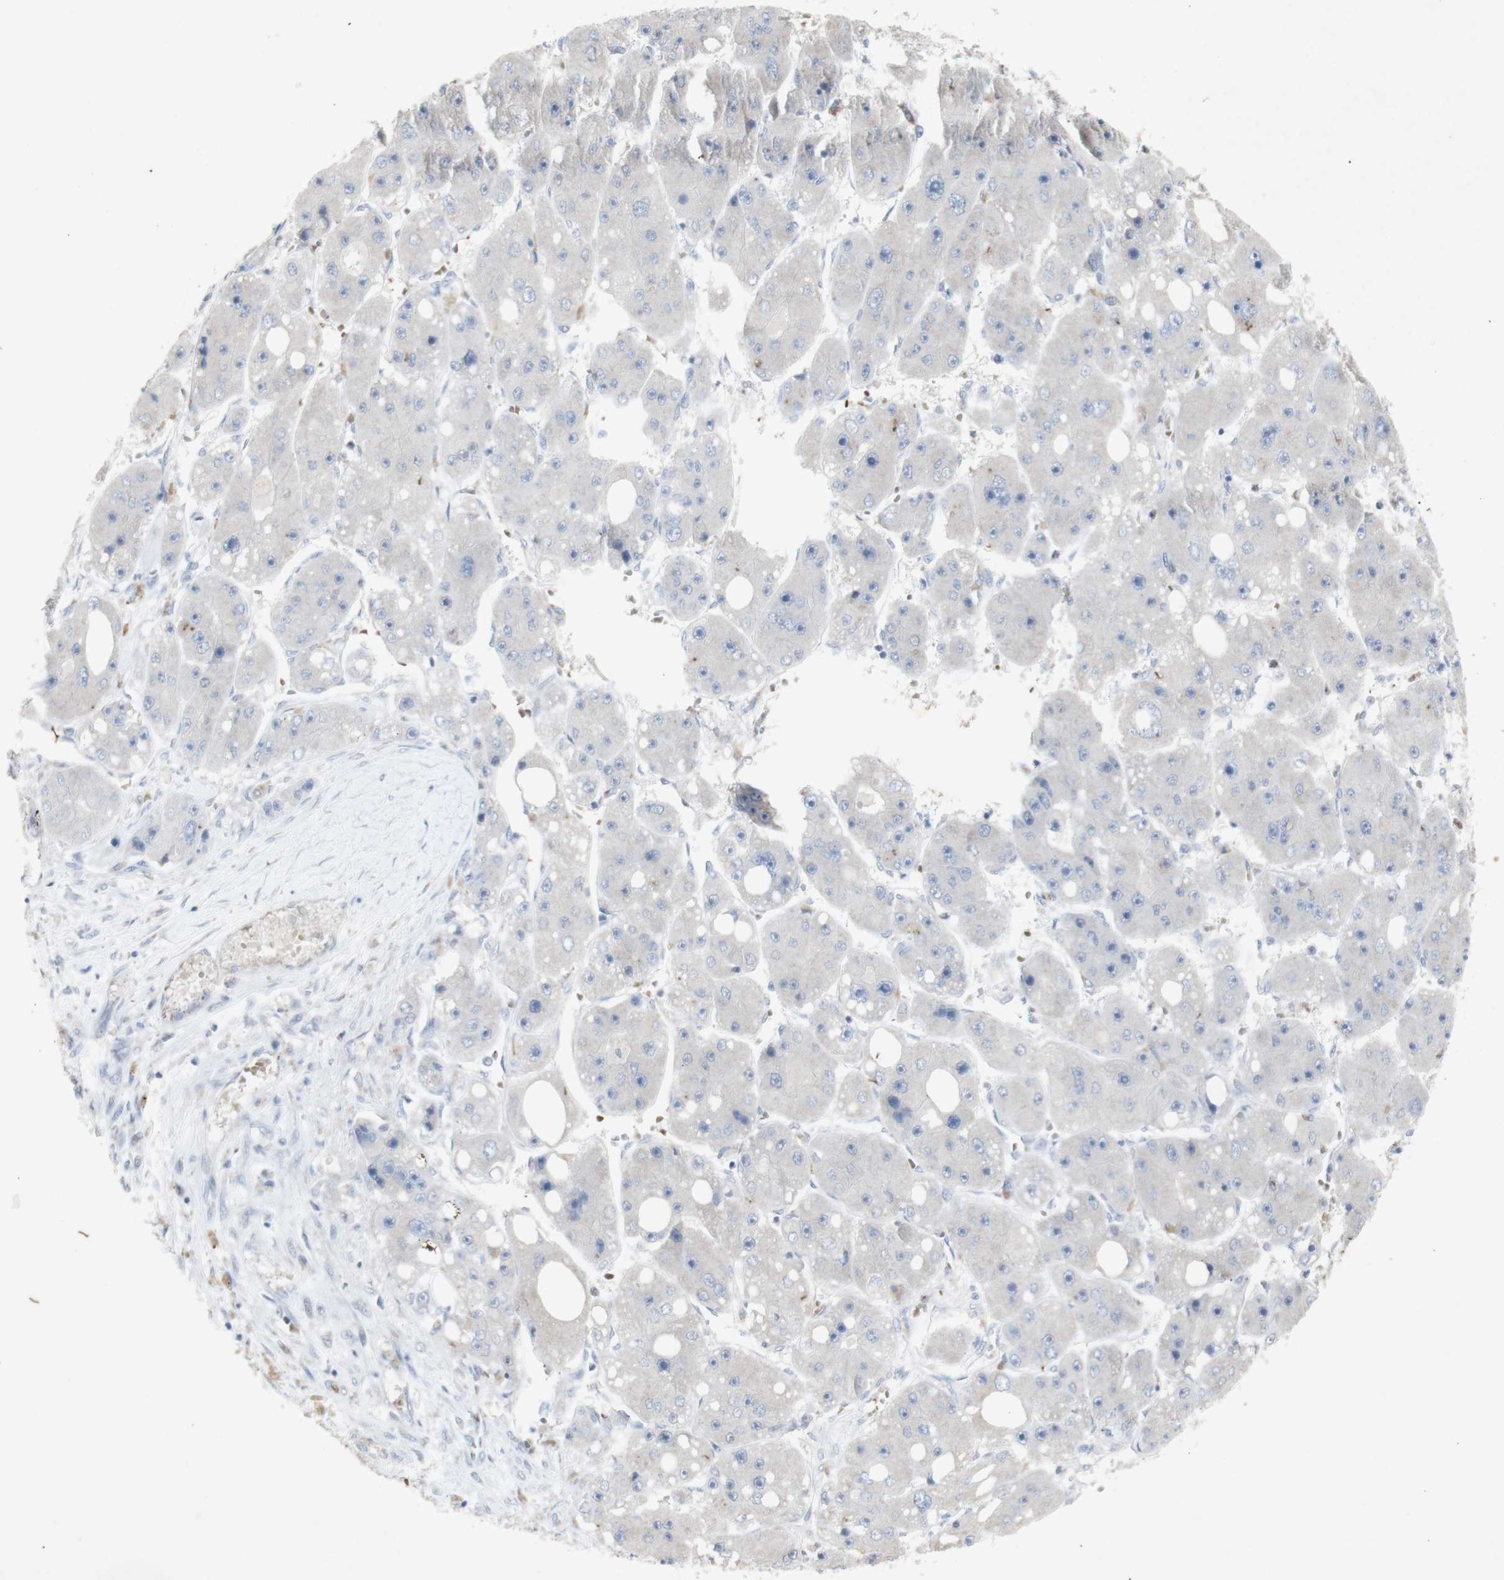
{"staining": {"intensity": "negative", "quantity": "none", "location": "none"}, "tissue": "liver cancer", "cell_type": "Tumor cells", "image_type": "cancer", "snomed": [{"axis": "morphology", "description": "Carcinoma, Hepatocellular, NOS"}, {"axis": "topography", "description": "Liver"}], "caption": "This photomicrograph is of liver cancer stained with immunohistochemistry to label a protein in brown with the nuclei are counter-stained blue. There is no staining in tumor cells.", "gene": "INS", "patient": {"sex": "female", "age": 61}}